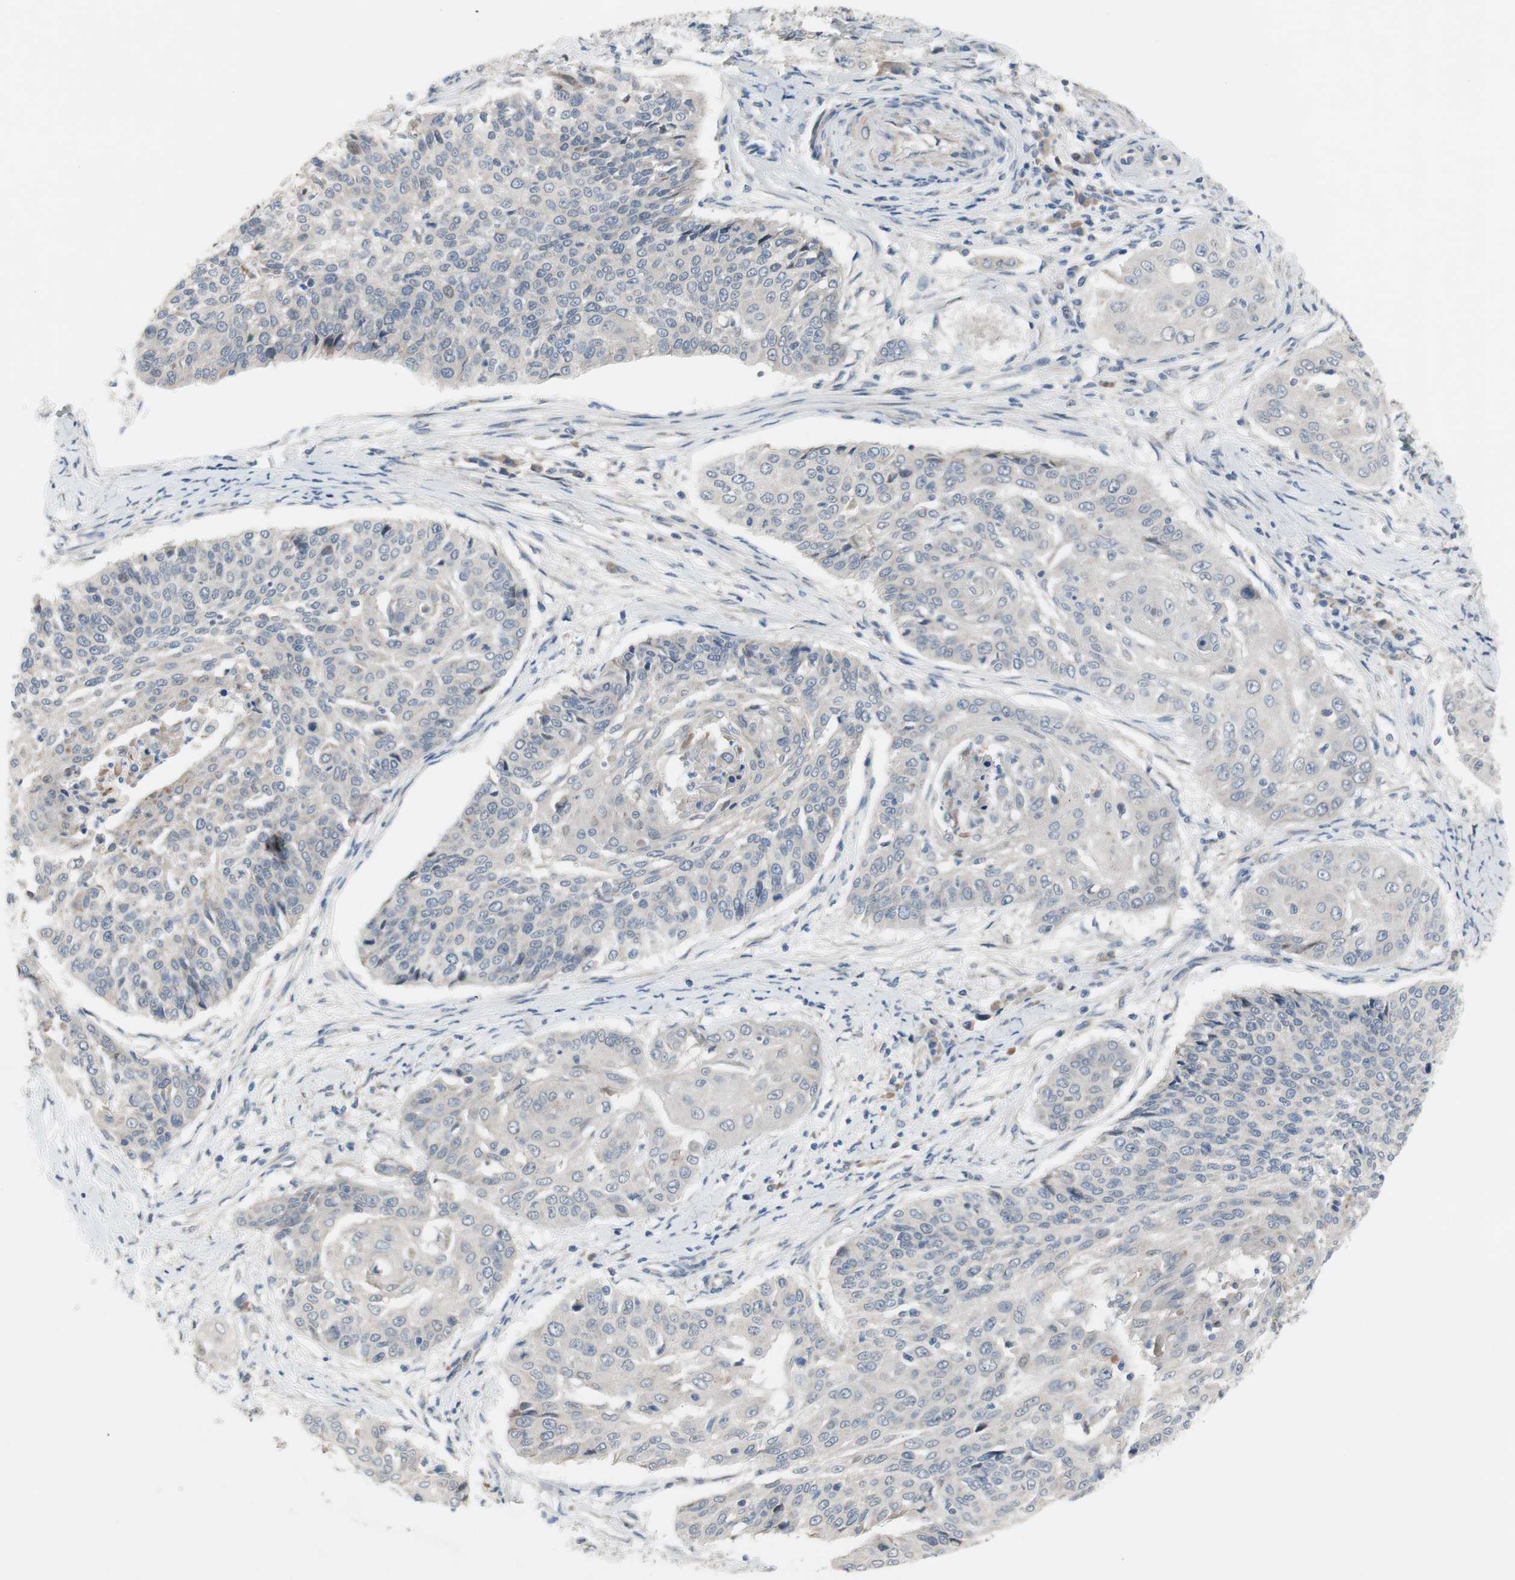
{"staining": {"intensity": "negative", "quantity": "none", "location": "none"}, "tissue": "cervical cancer", "cell_type": "Tumor cells", "image_type": "cancer", "snomed": [{"axis": "morphology", "description": "Squamous cell carcinoma, NOS"}, {"axis": "topography", "description": "Cervix"}], "caption": "This image is of cervical squamous cell carcinoma stained with IHC to label a protein in brown with the nuclei are counter-stained blue. There is no positivity in tumor cells.", "gene": "TACR3", "patient": {"sex": "female", "age": 64}}